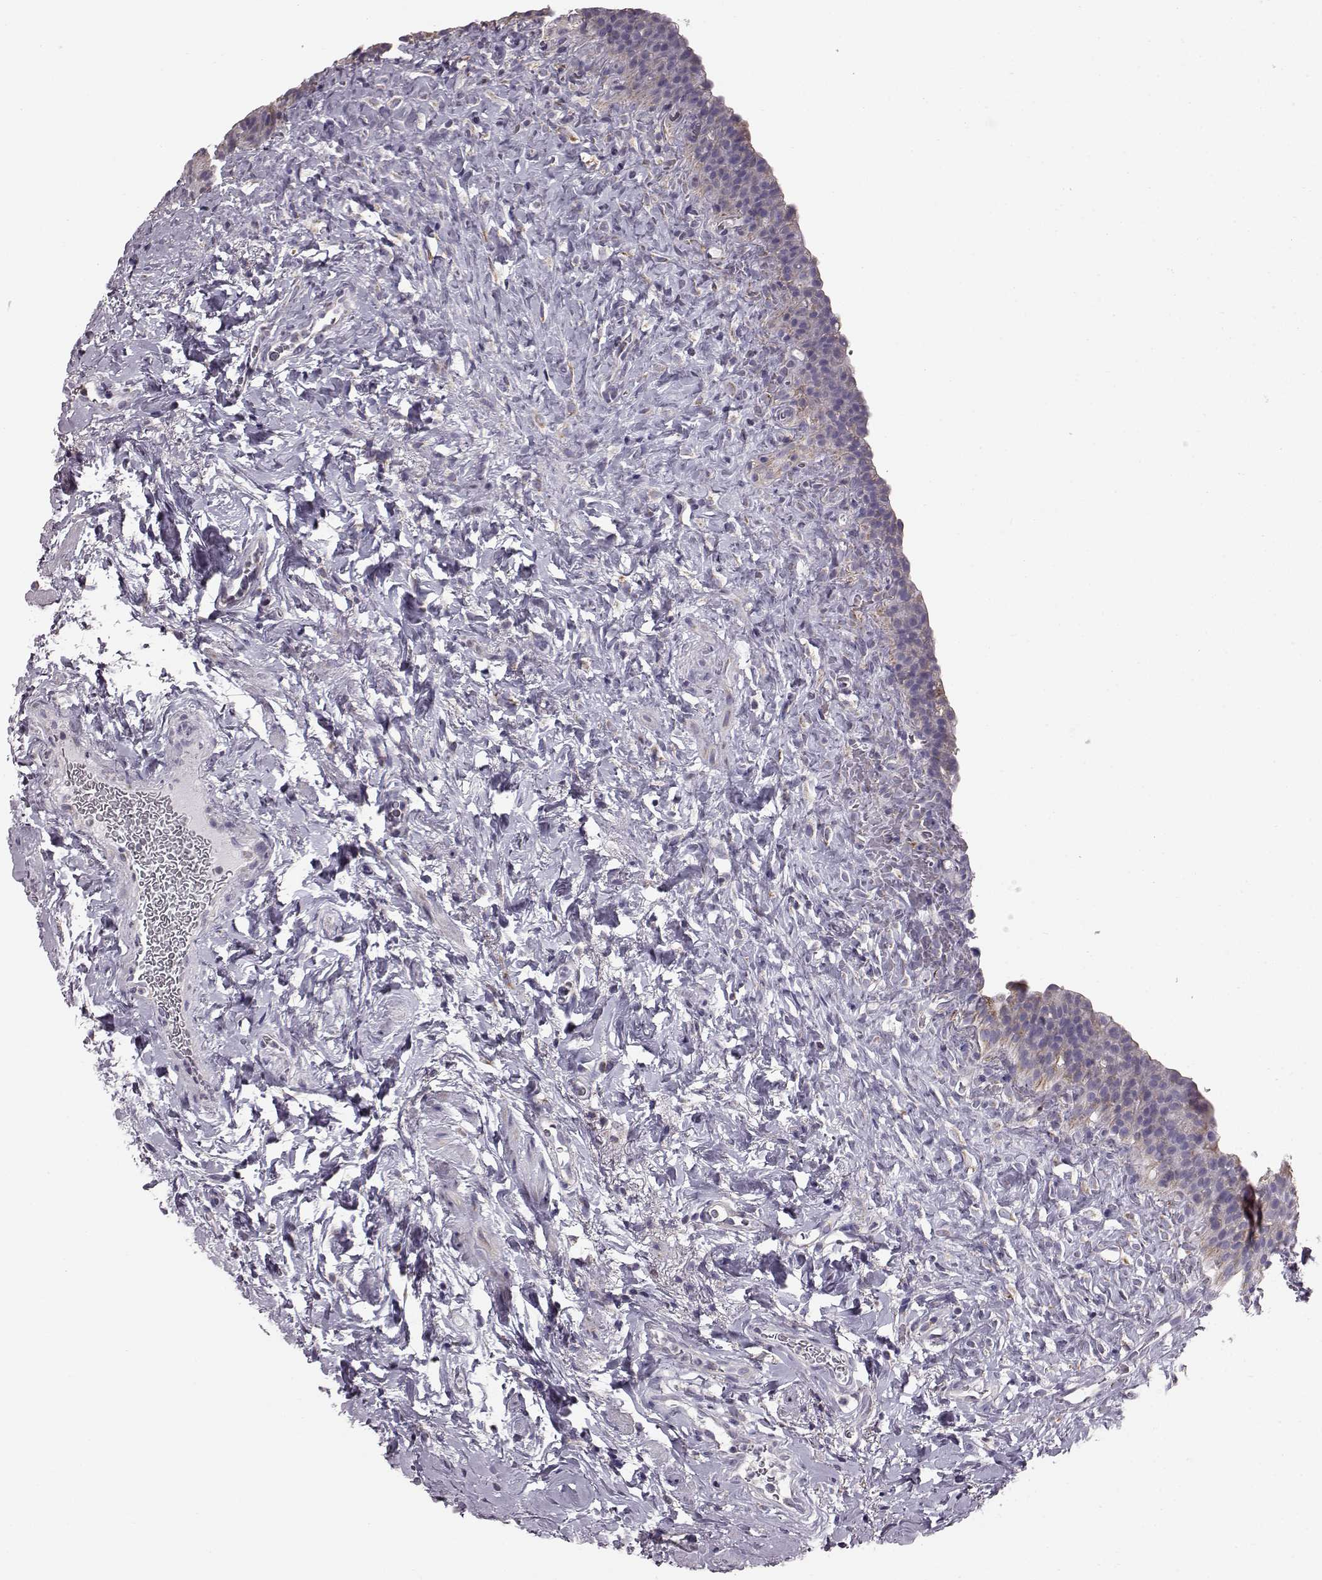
{"staining": {"intensity": "moderate", "quantity": "<25%", "location": "cytoplasmic/membranous"}, "tissue": "urinary bladder", "cell_type": "Urothelial cells", "image_type": "normal", "snomed": [{"axis": "morphology", "description": "Normal tissue, NOS"}, {"axis": "topography", "description": "Urinary bladder"}], "caption": "A brown stain labels moderate cytoplasmic/membranous expression of a protein in urothelial cells of unremarkable human urinary bladder. The staining was performed using DAB (3,3'-diaminobenzidine) to visualize the protein expression in brown, while the nuclei were stained in blue with hematoxylin (Magnification: 20x).", "gene": "FAM8A1", "patient": {"sex": "male", "age": 76}}